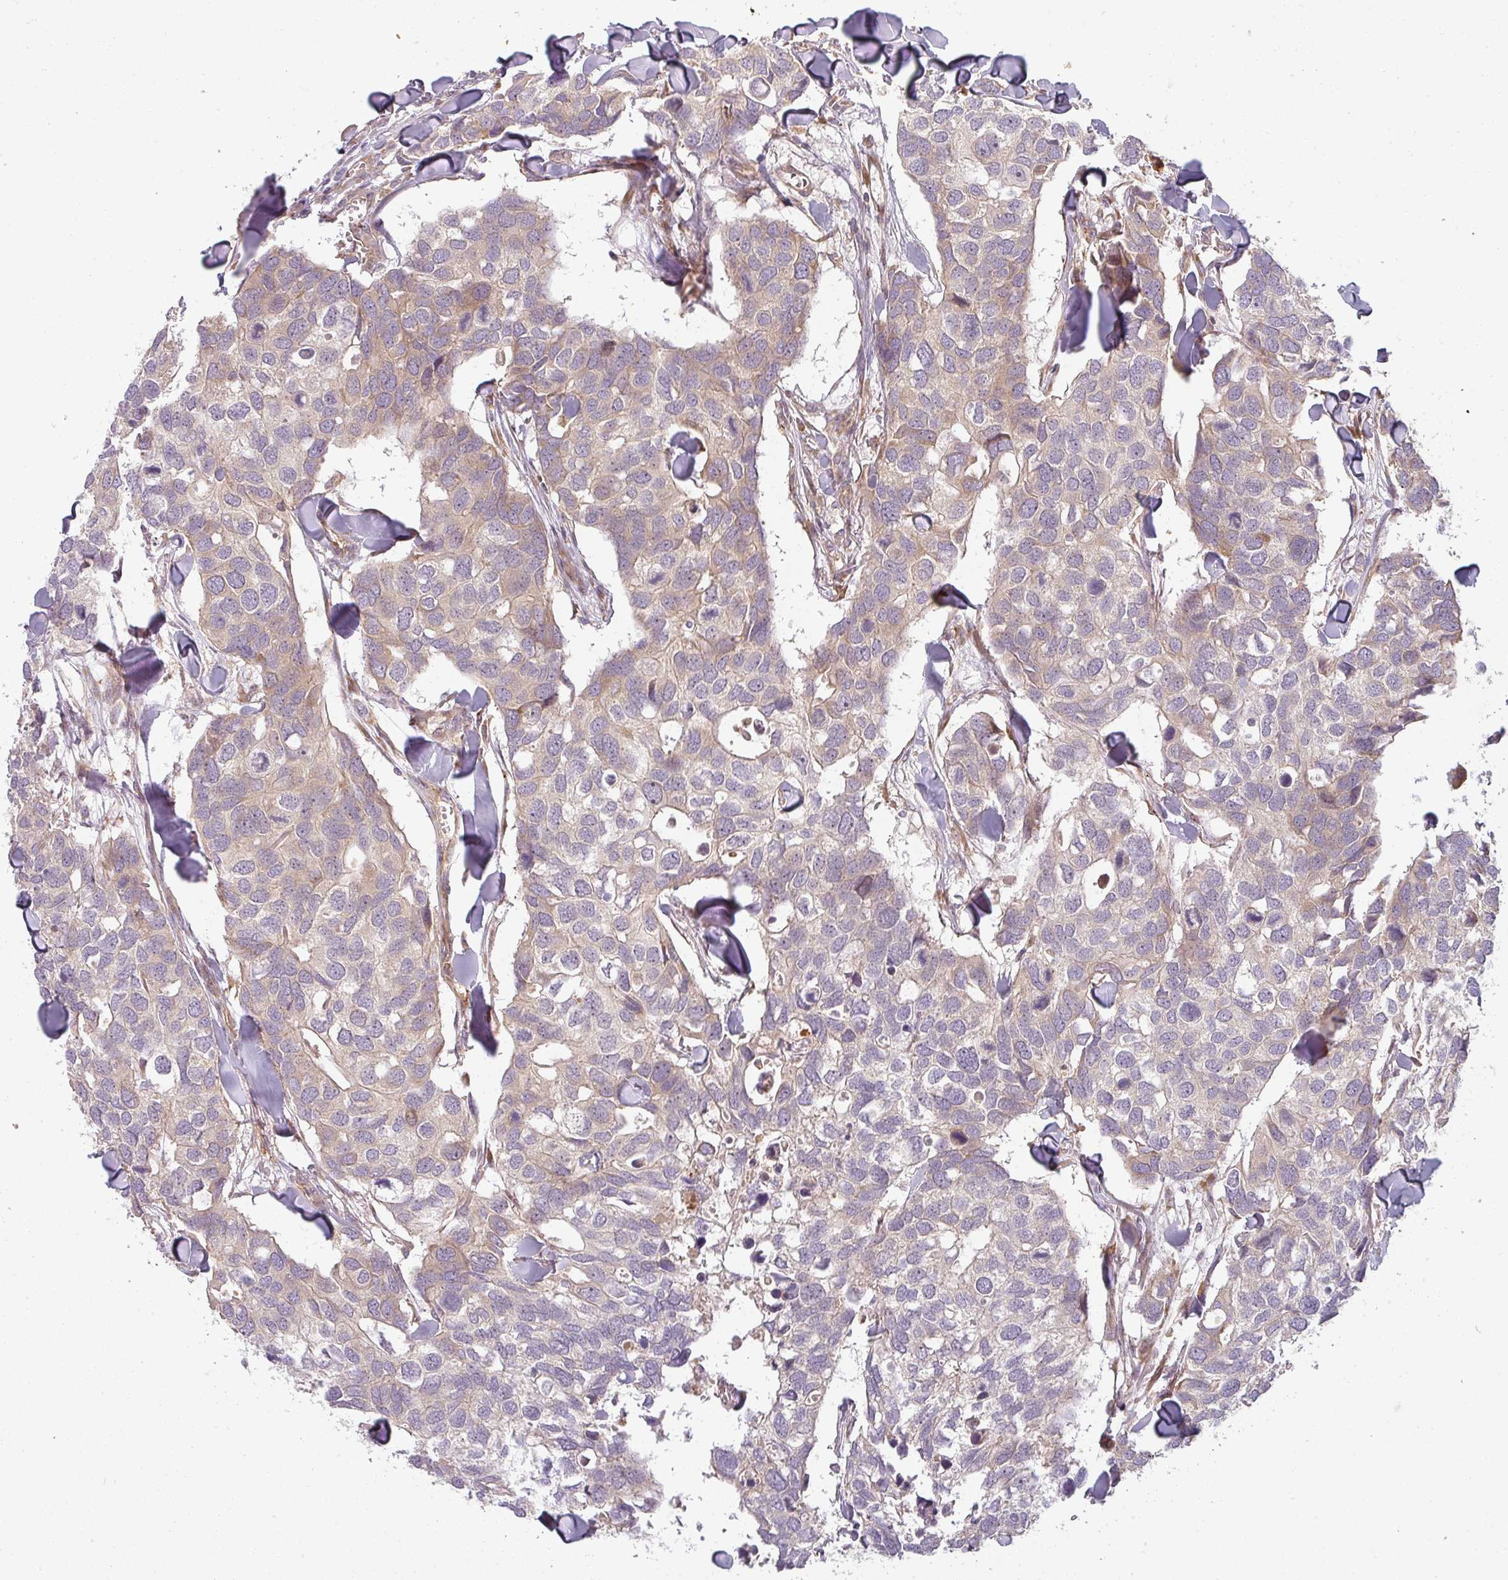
{"staining": {"intensity": "weak", "quantity": "<25%", "location": "cytoplasmic/membranous"}, "tissue": "breast cancer", "cell_type": "Tumor cells", "image_type": "cancer", "snomed": [{"axis": "morphology", "description": "Duct carcinoma"}, {"axis": "topography", "description": "Breast"}], "caption": "Human breast cancer (invasive ductal carcinoma) stained for a protein using immunohistochemistry (IHC) demonstrates no staining in tumor cells.", "gene": "CNOT1", "patient": {"sex": "female", "age": 83}}